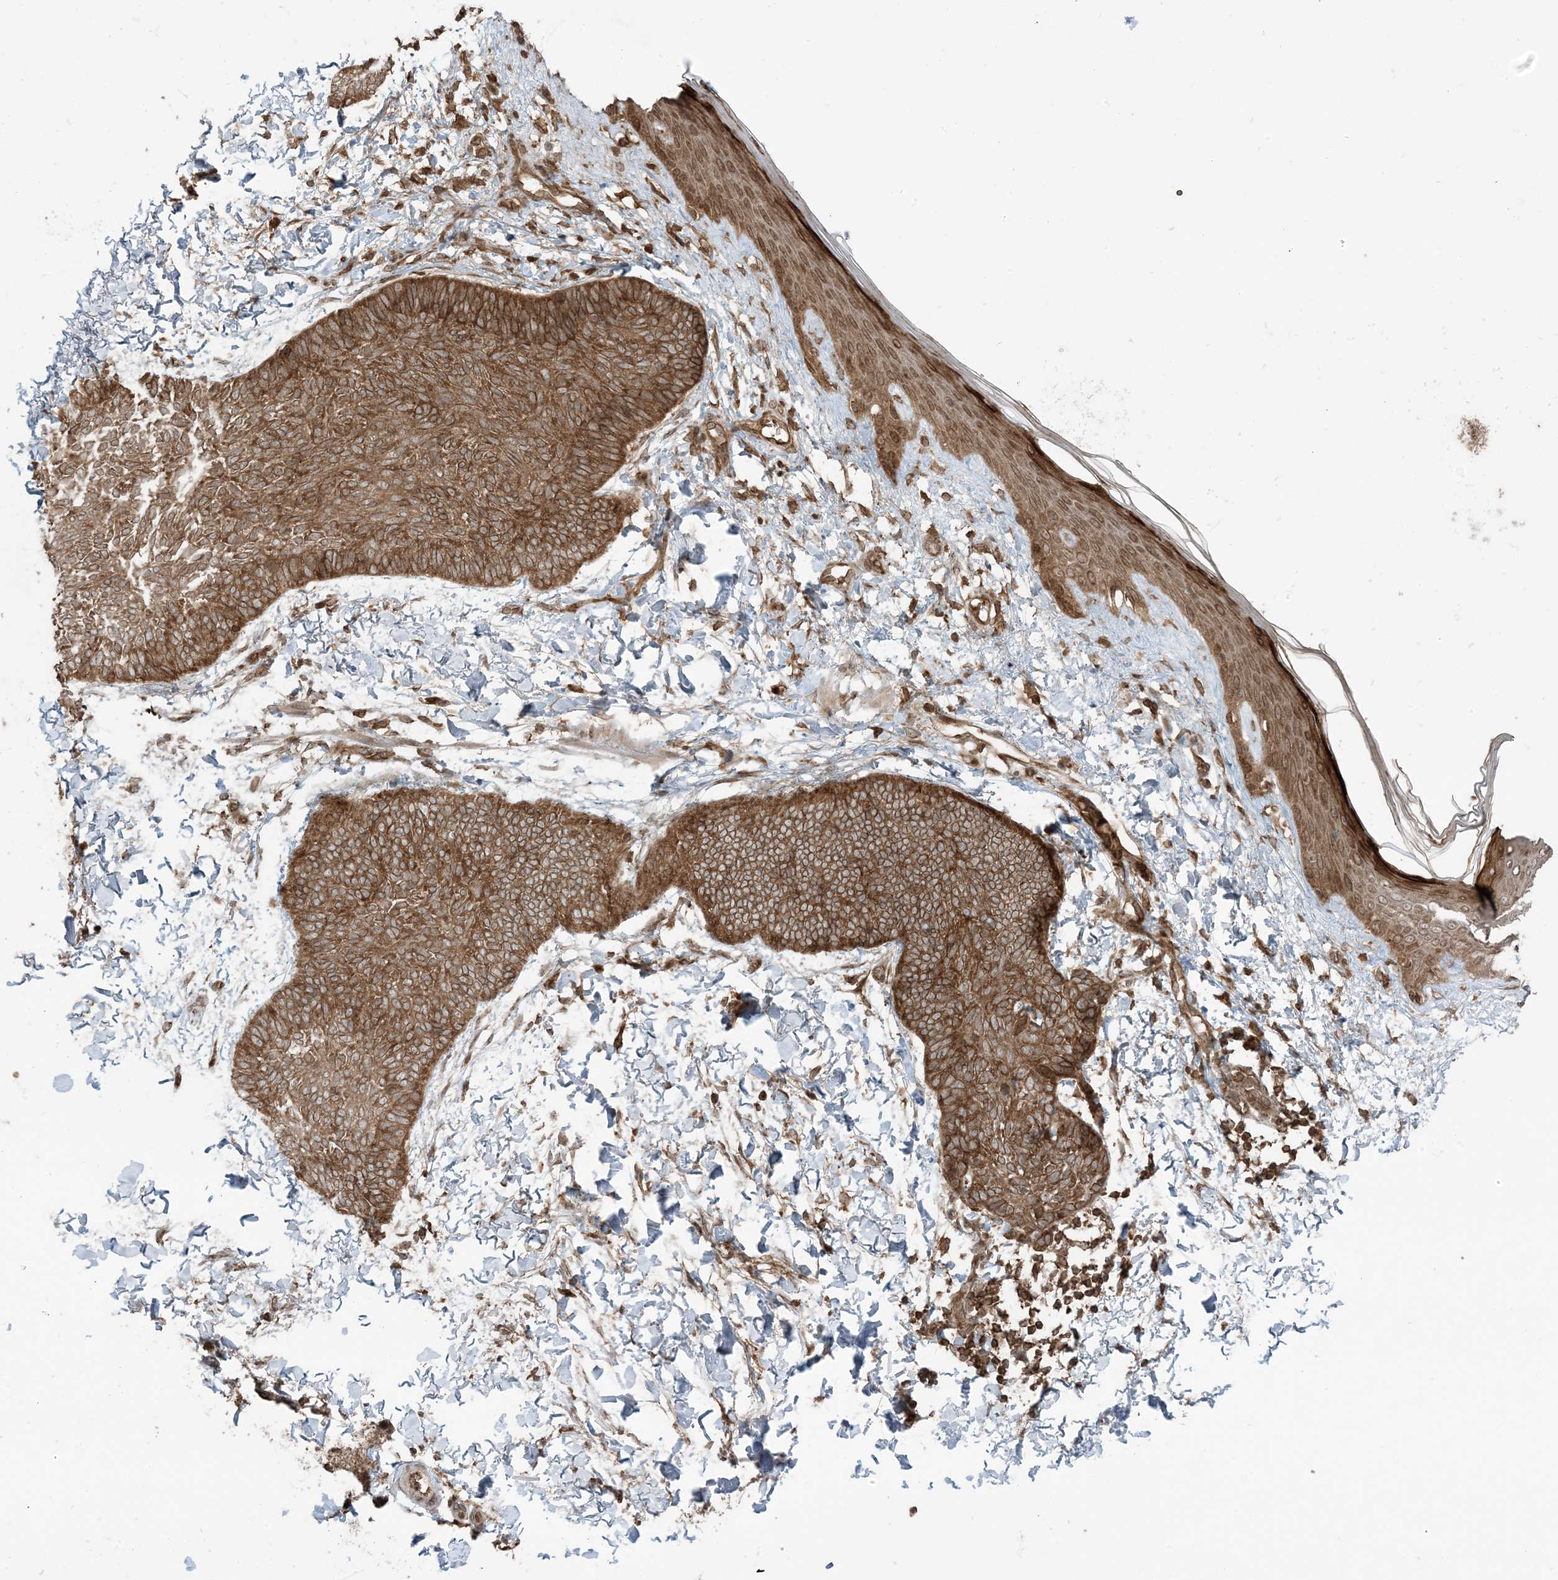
{"staining": {"intensity": "strong", "quantity": ">75%", "location": "cytoplasmic/membranous"}, "tissue": "skin cancer", "cell_type": "Tumor cells", "image_type": "cancer", "snomed": [{"axis": "morphology", "description": "Normal tissue, NOS"}, {"axis": "morphology", "description": "Basal cell carcinoma"}, {"axis": "topography", "description": "Skin"}], "caption": "Protein analysis of skin cancer (basal cell carcinoma) tissue reveals strong cytoplasmic/membranous positivity in about >75% of tumor cells.", "gene": "DDX19B", "patient": {"sex": "male", "age": 50}}